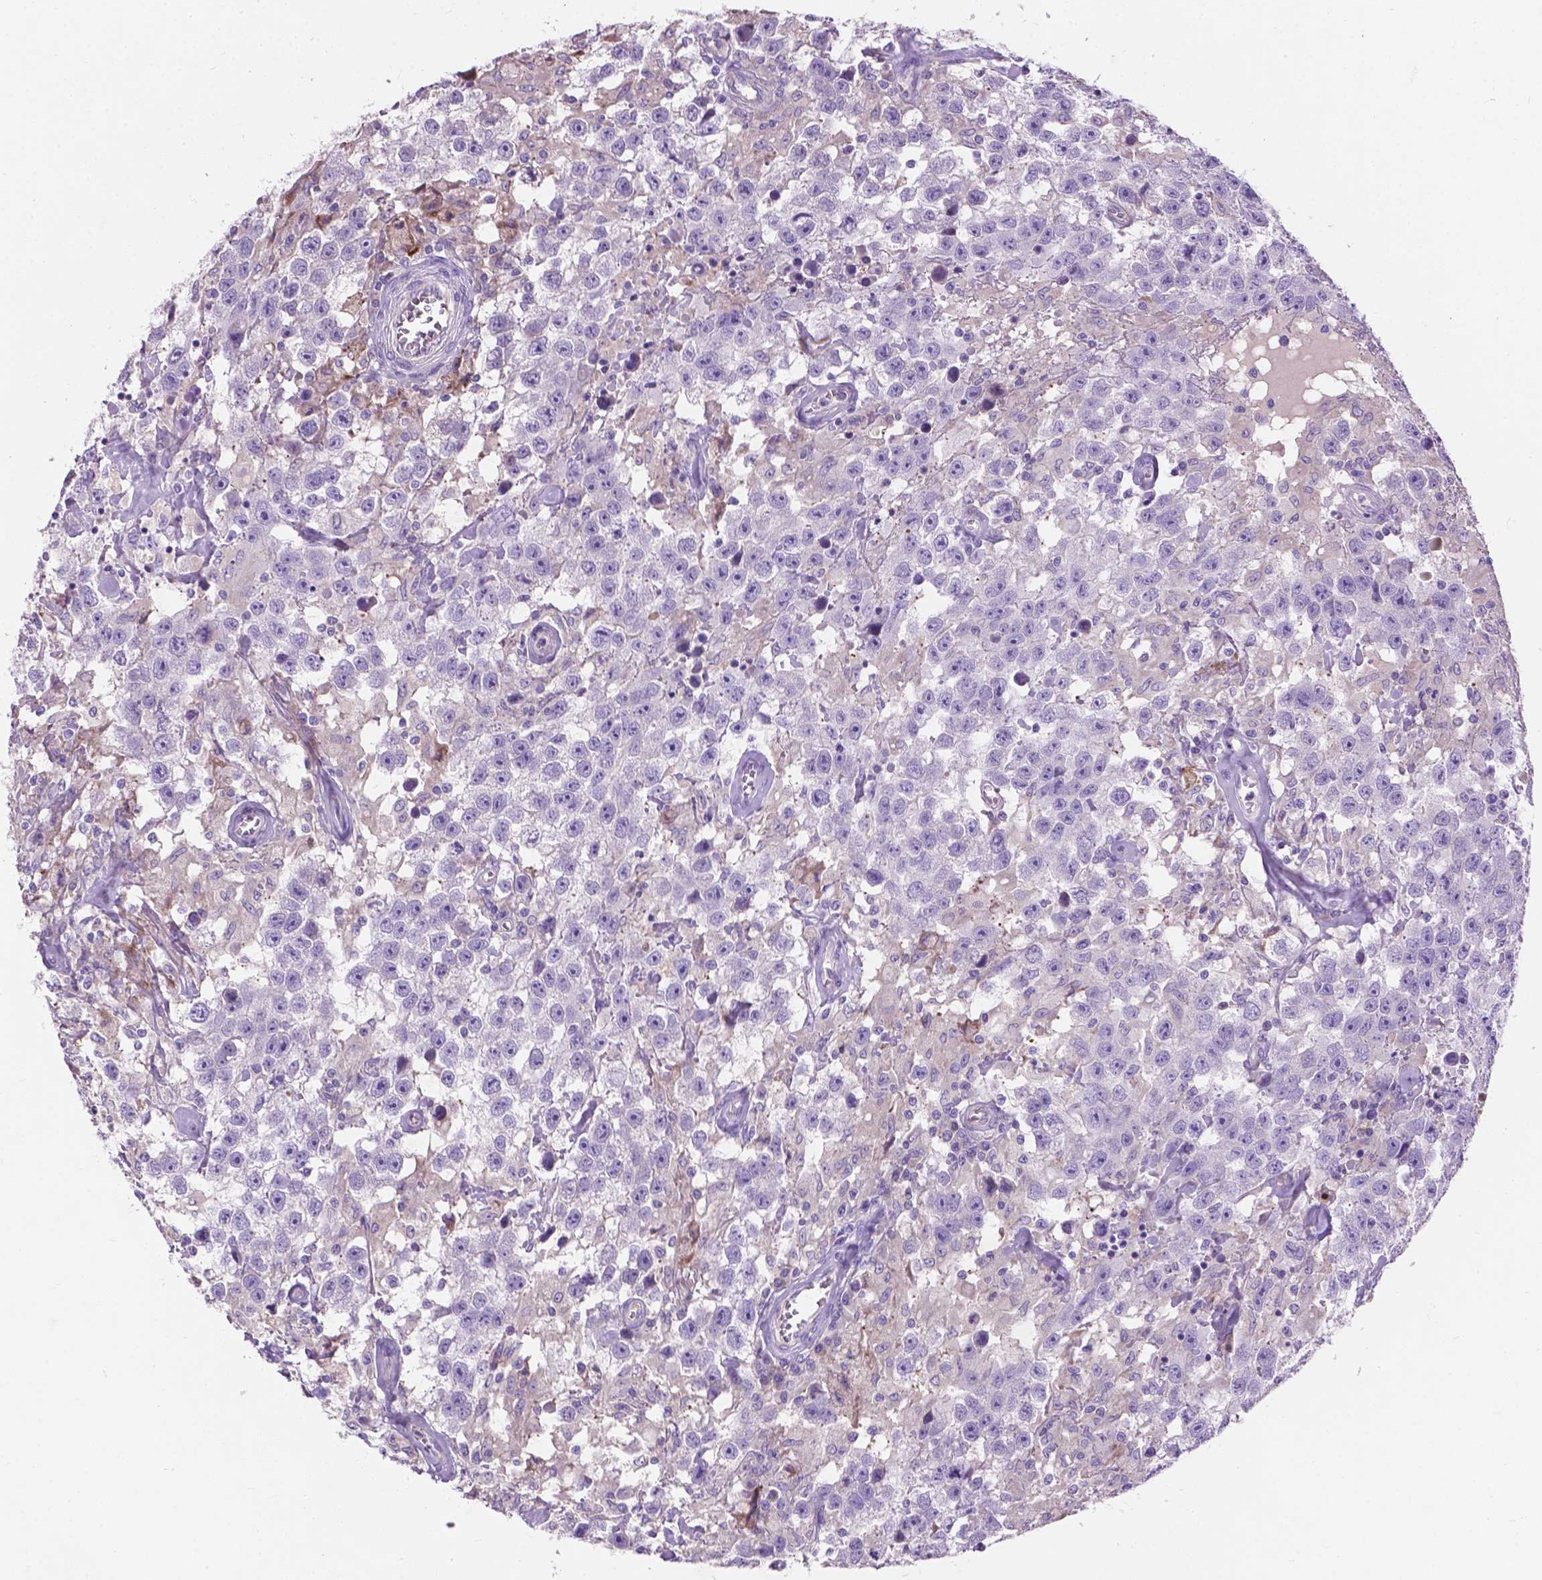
{"staining": {"intensity": "negative", "quantity": "none", "location": "none"}, "tissue": "testis cancer", "cell_type": "Tumor cells", "image_type": "cancer", "snomed": [{"axis": "morphology", "description": "Seminoma, NOS"}, {"axis": "topography", "description": "Testis"}], "caption": "Immunohistochemistry (IHC) photomicrograph of neoplastic tissue: human testis seminoma stained with DAB shows no significant protein staining in tumor cells. The staining is performed using DAB brown chromogen with nuclei counter-stained in using hematoxylin.", "gene": "NOXO1", "patient": {"sex": "male", "age": 43}}